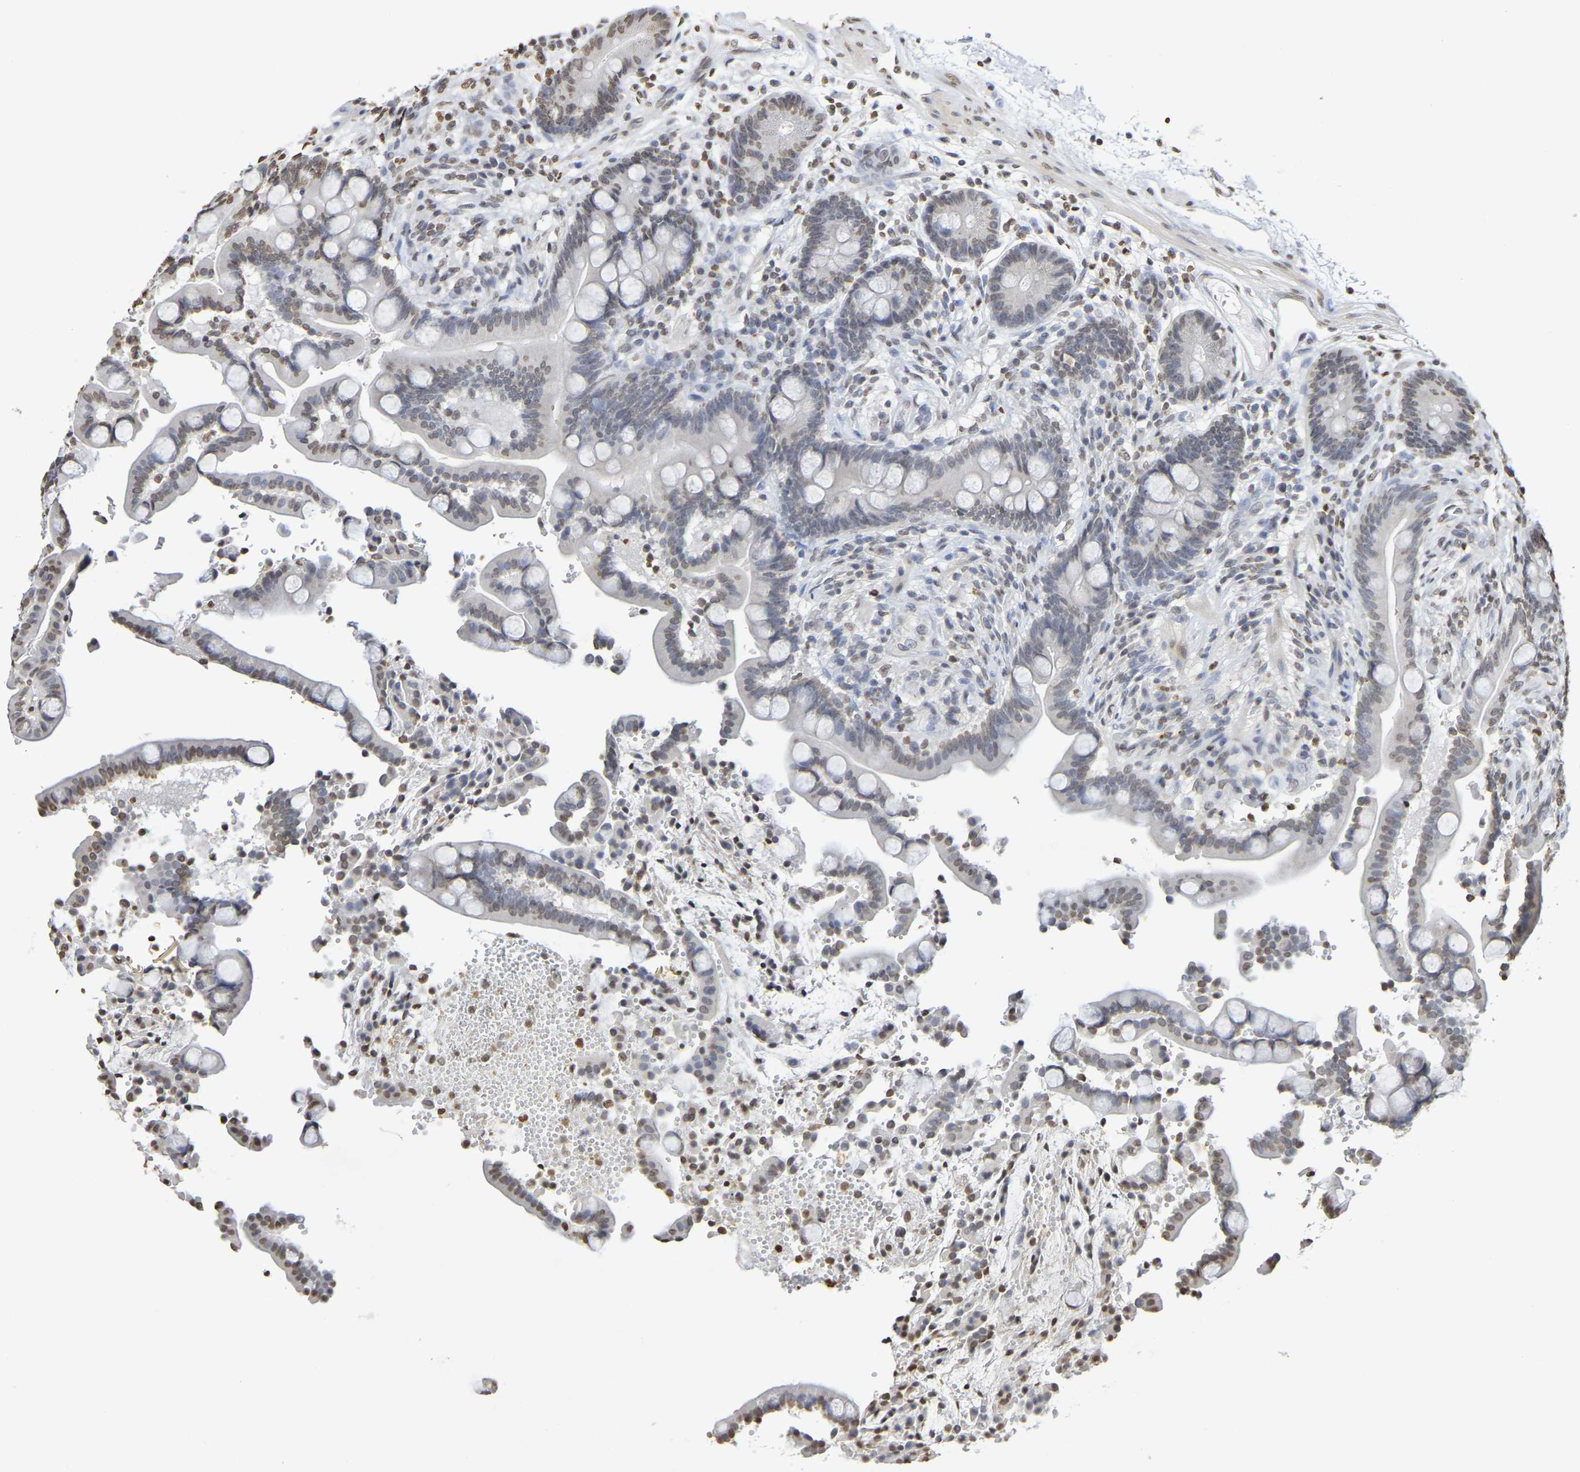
{"staining": {"intensity": "weak", "quantity": ">75%", "location": "nuclear"}, "tissue": "colon", "cell_type": "Endothelial cells", "image_type": "normal", "snomed": [{"axis": "morphology", "description": "Normal tissue, NOS"}, {"axis": "topography", "description": "Colon"}], "caption": "This micrograph reveals immunohistochemistry staining of normal colon, with low weak nuclear expression in about >75% of endothelial cells.", "gene": "ATF4", "patient": {"sex": "male", "age": 73}}